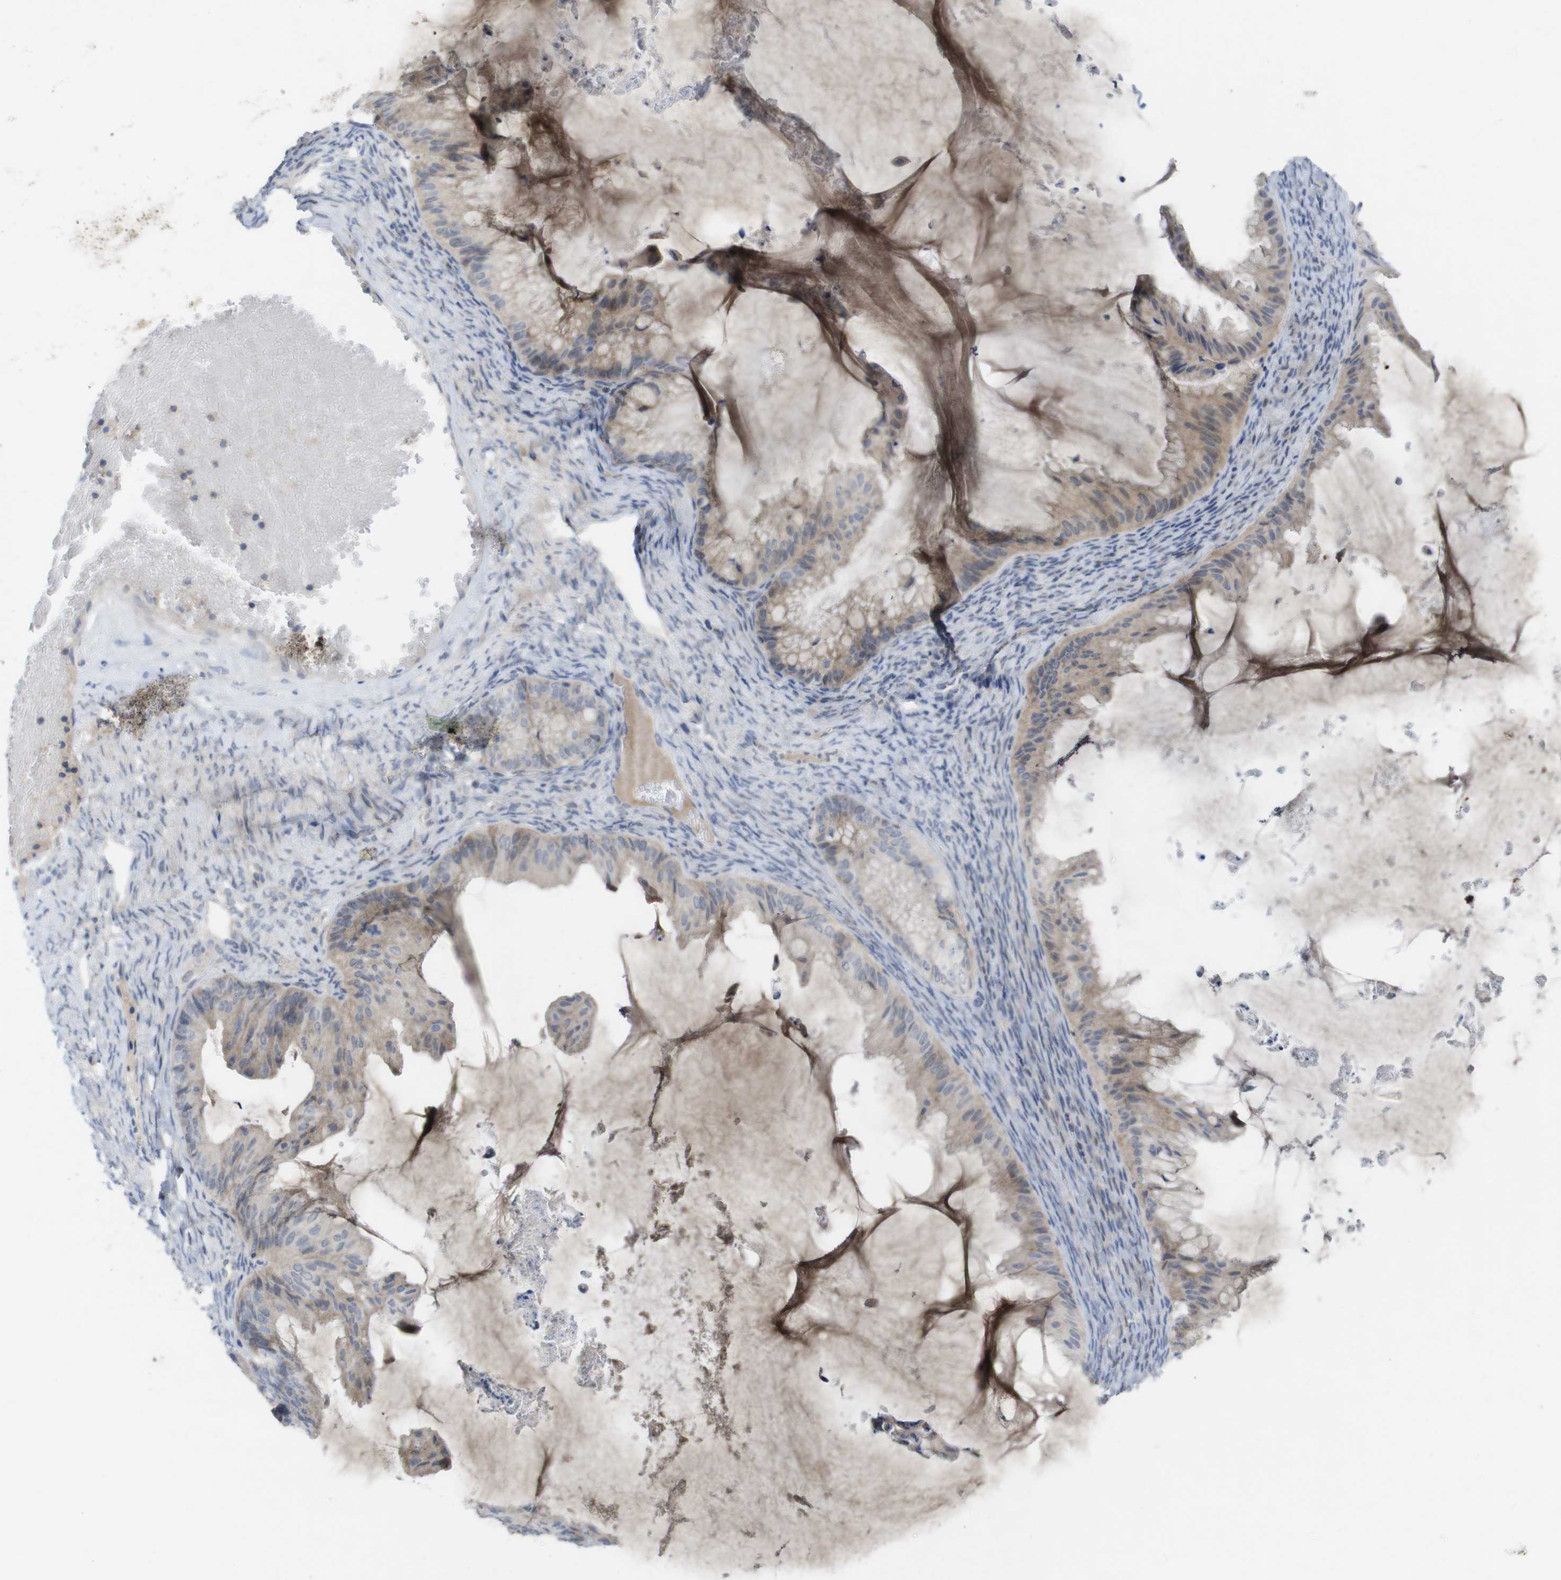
{"staining": {"intensity": "weak", "quantity": "25%-75%", "location": "cytoplasmic/membranous"}, "tissue": "ovarian cancer", "cell_type": "Tumor cells", "image_type": "cancer", "snomed": [{"axis": "morphology", "description": "Cystadenocarcinoma, mucinous, NOS"}, {"axis": "topography", "description": "Ovary"}], "caption": "Brown immunohistochemical staining in ovarian cancer exhibits weak cytoplasmic/membranous expression in about 25%-75% of tumor cells.", "gene": "SLAMF7", "patient": {"sex": "female", "age": 61}}